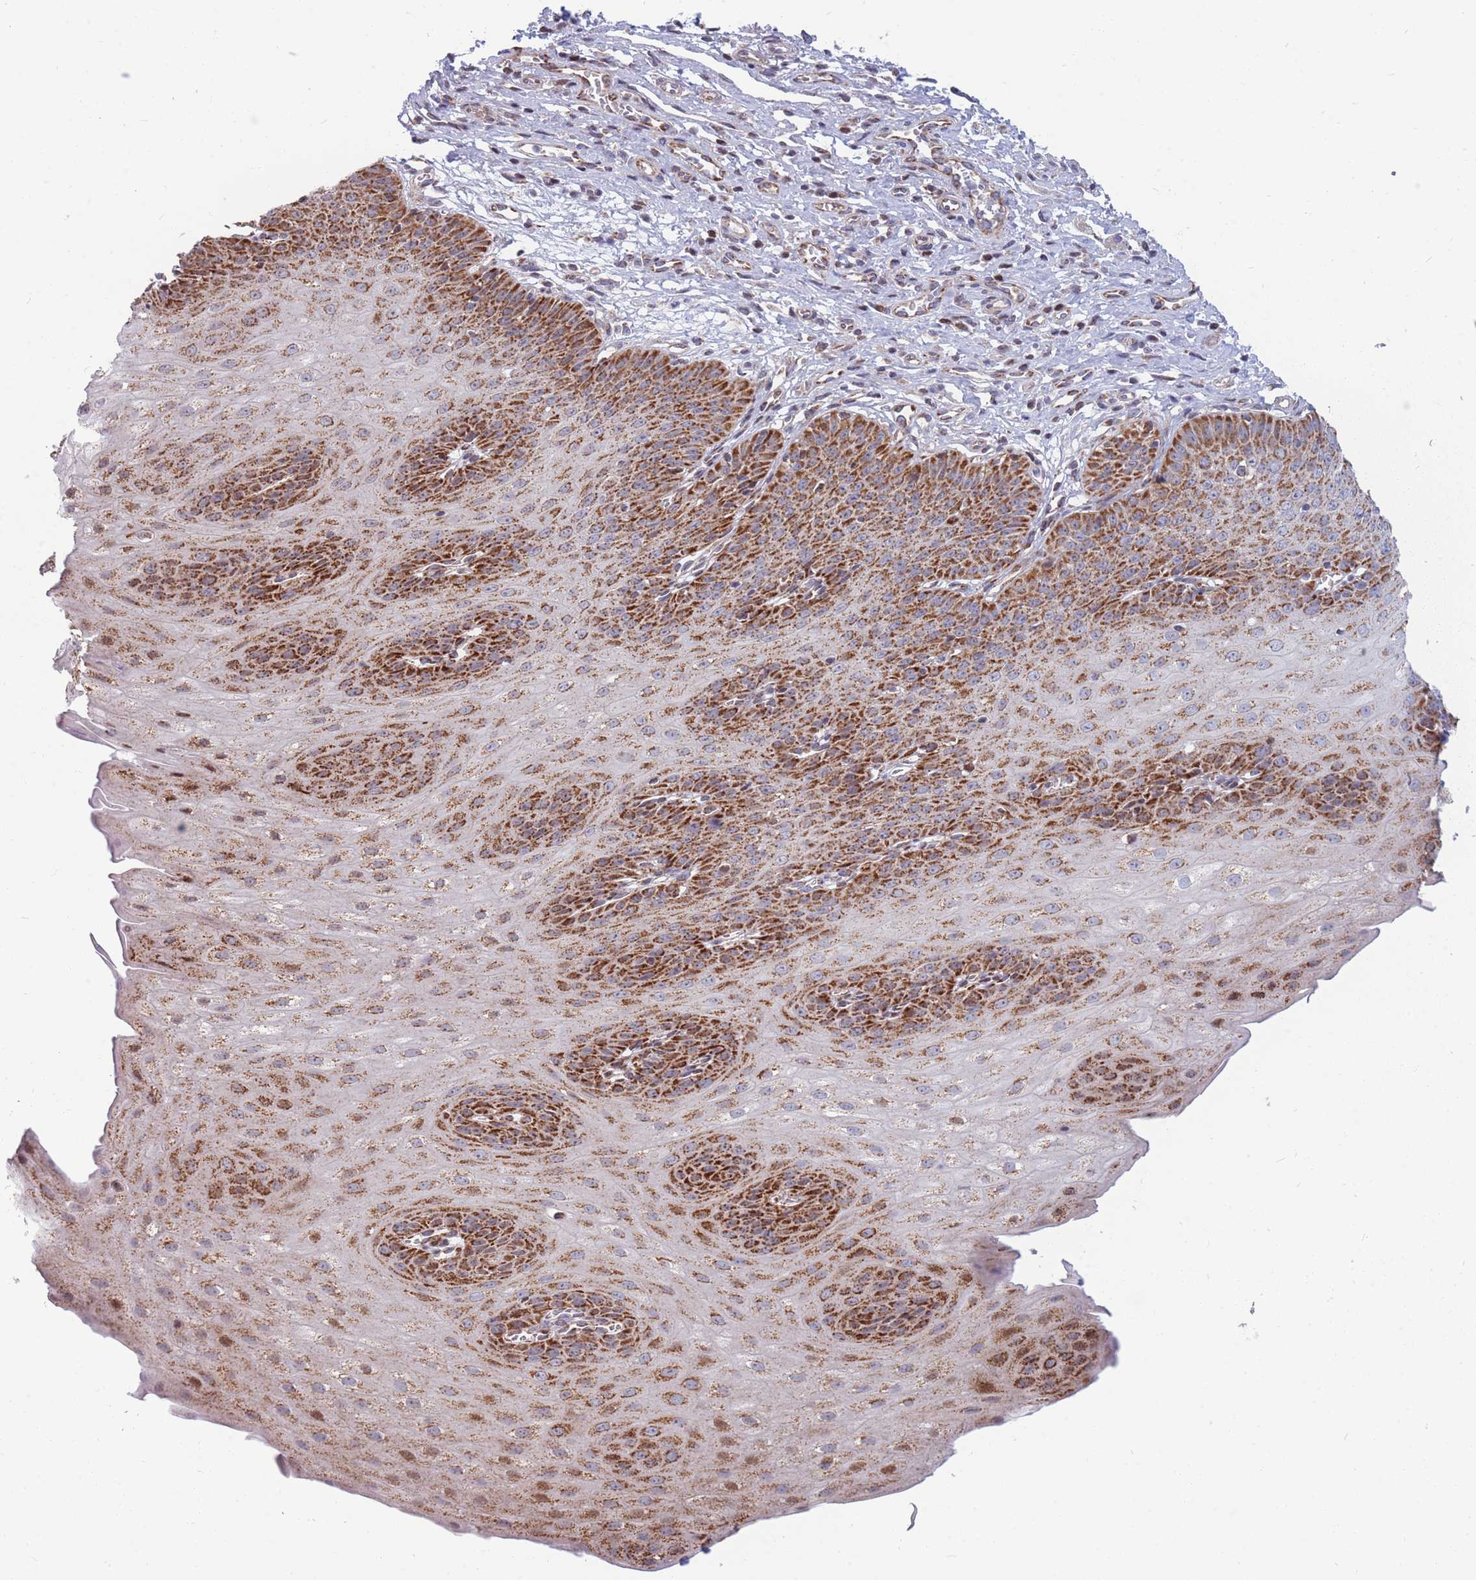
{"staining": {"intensity": "strong", "quantity": ">75%", "location": "cytoplasmic/membranous"}, "tissue": "esophagus", "cell_type": "Squamous epithelial cells", "image_type": "normal", "snomed": [{"axis": "morphology", "description": "Normal tissue, NOS"}, {"axis": "topography", "description": "Esophagus"}], "caption": "Immunohistochemical staining of unremarkable human esophagus exhibits >75% levels of strong cytoplasmic/membranous protein staining in approximately >75% of squamous epithelial cells. (DAB (3,3'-diaminobenzidine) IHC, brown staining for protein, blue staining for nuclei).", "gene": "HSPE1", "patient": {"sex": "male", "age": 71}}